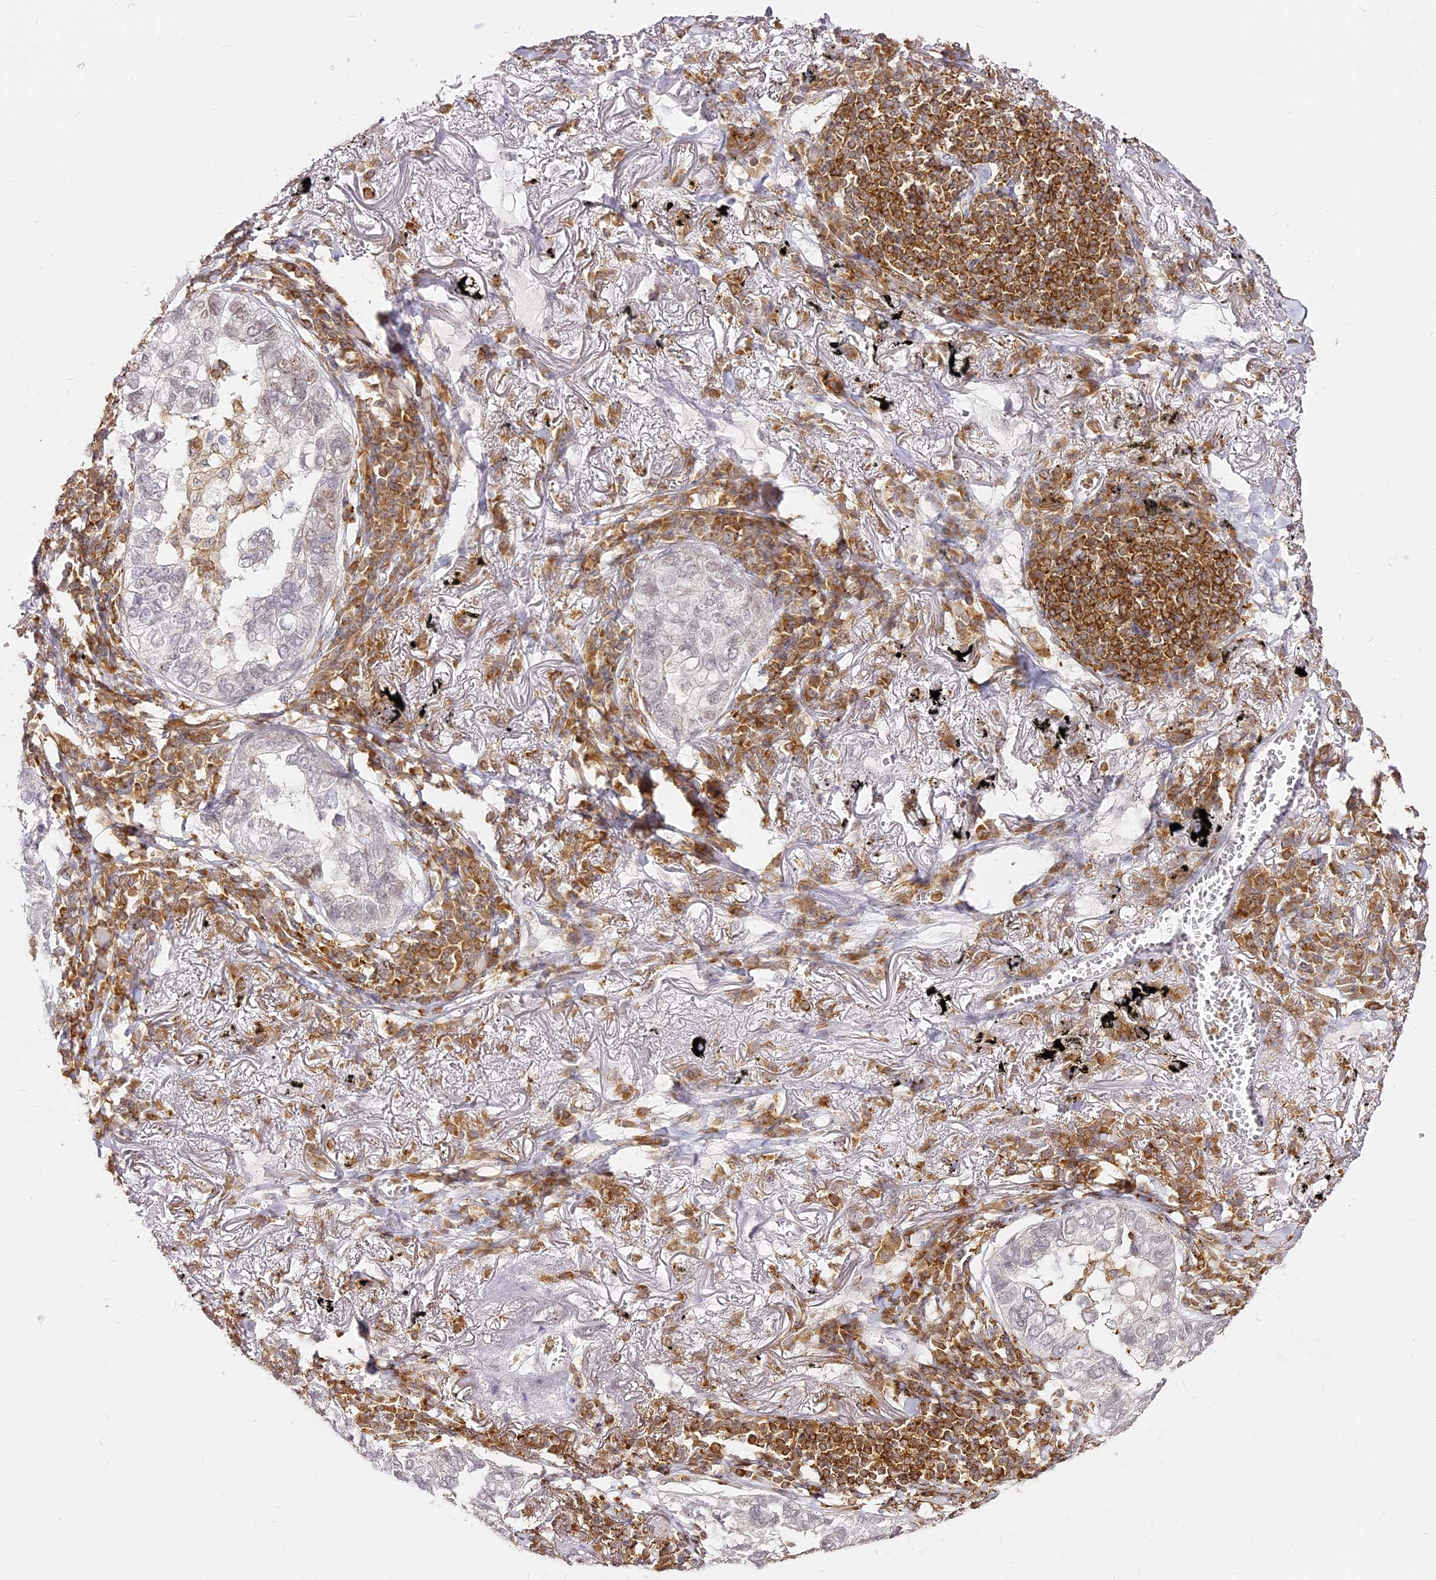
{"staining": {"intensity": "negative", "quantity": "none", "location": "none"}, "tissue": "lung cancer", "cell_type": "Tumor cells", "image_type": "cancer", "snomed": [{"axis": "morphology", "description": "Adenocarcinoma, NOS"}, {"axis": "topography", "description": "Lung"}], "caption": "Protein analysis of lung adenocarcinoma shows no significant positivity in tumor cells. (Brightfield microscopy of DAB IHC at high magnification).", "gene": "DOCK2", "patient": {"sex": "male", "age": 65}}